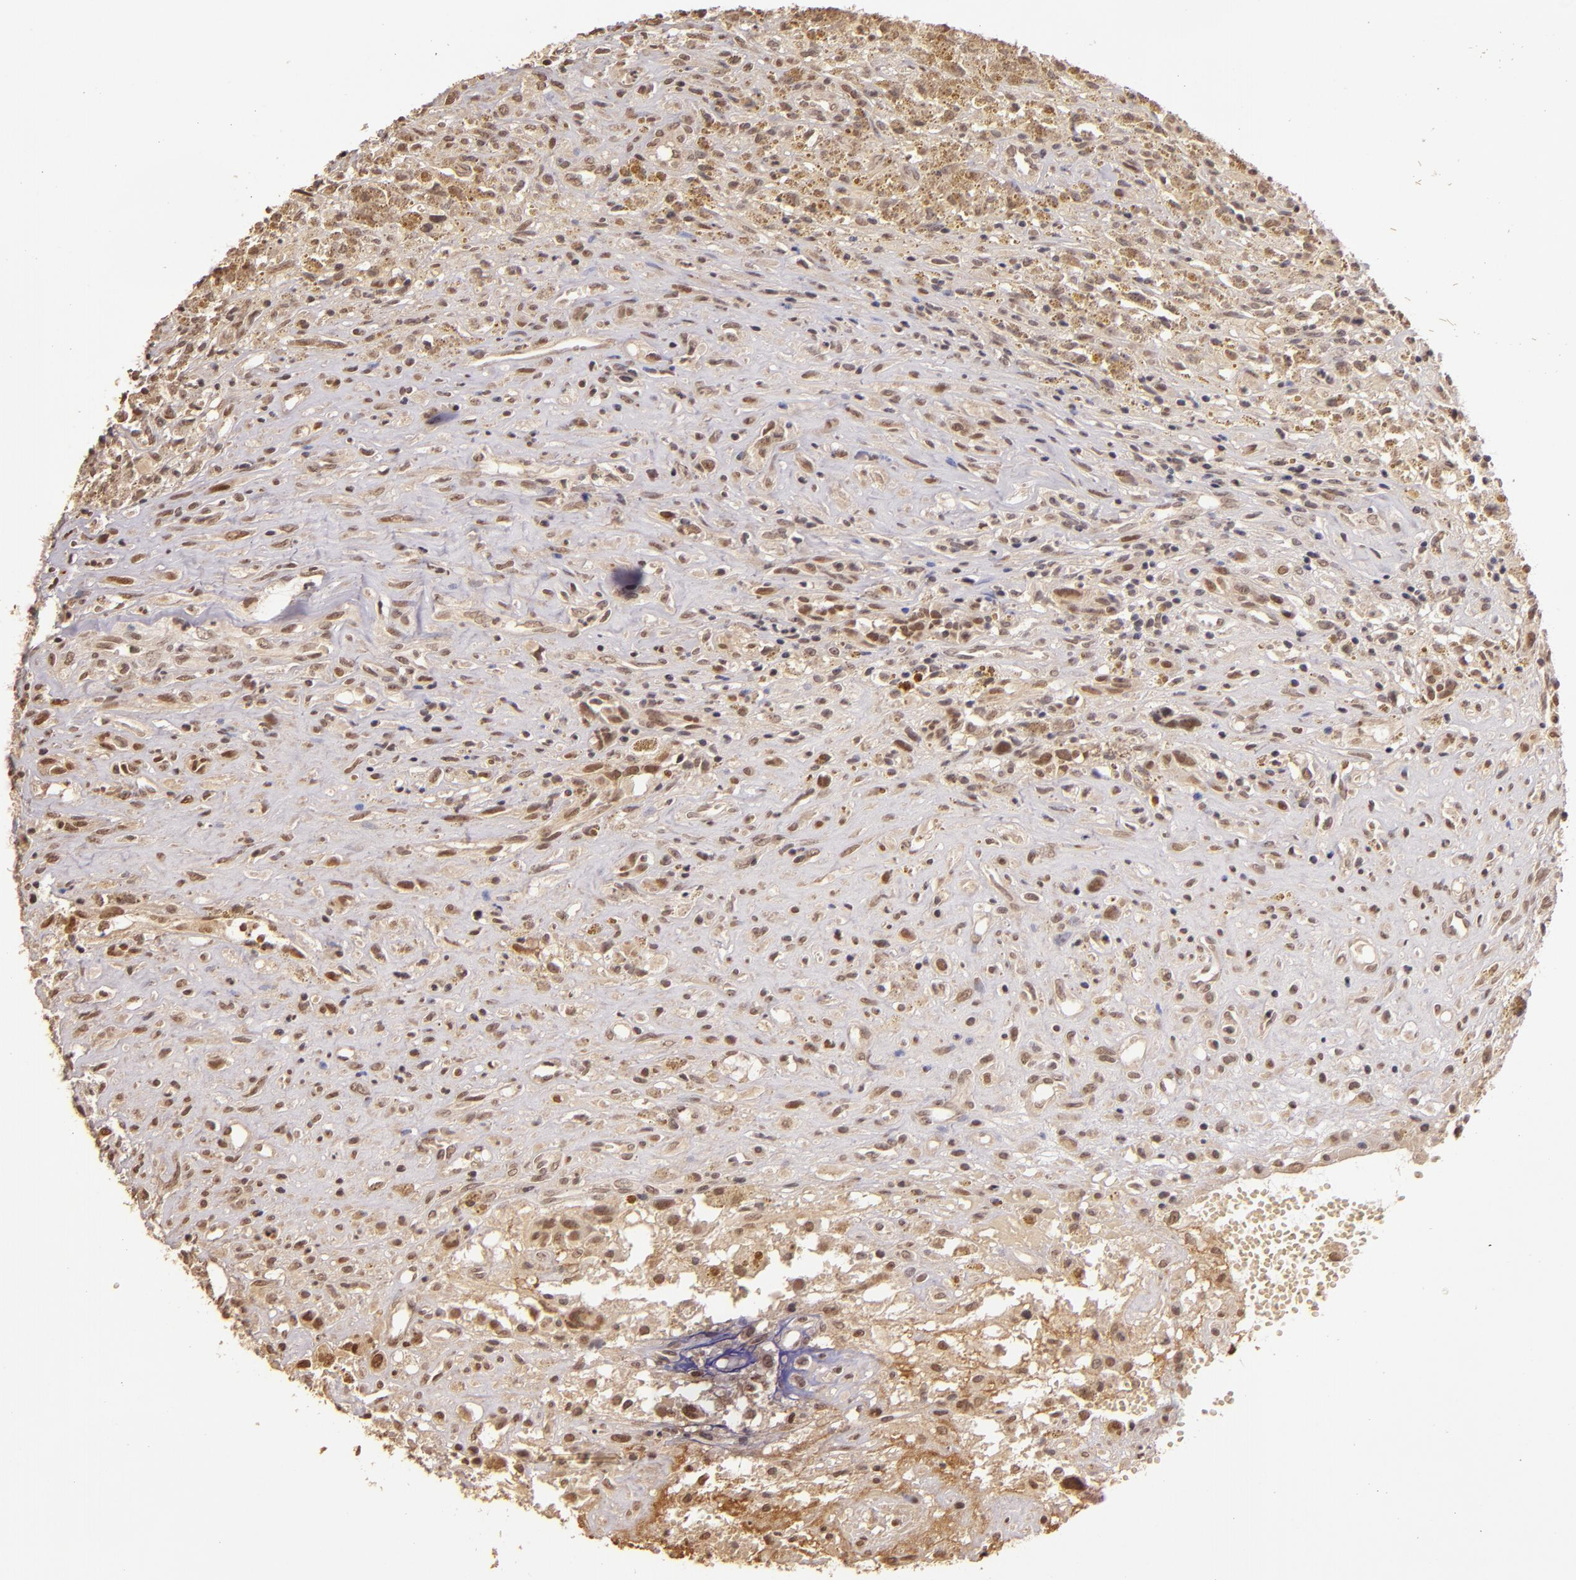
{"staining": {"intensity": "weak", "quantity": ">75%", "location": "cytoplasmic/membranous,nuclear"}, "tissue": "glioma", "cell_type": "Tumor cells", "image_type": "cancer", "snomed": [{"axis": "morphology", "description": "Glioma, malignant, High grade"}, {"axis": "topography", "description": "Brain"}], "caption": "Human high-grade glioma (malignant) stained with a brown dye reveals weak cytoplasmic/membranous and nuclear positive positivity in about >75% of tumor cells.", "gene": "CUL1", "patient": {"sex": "male", "age": 66}}